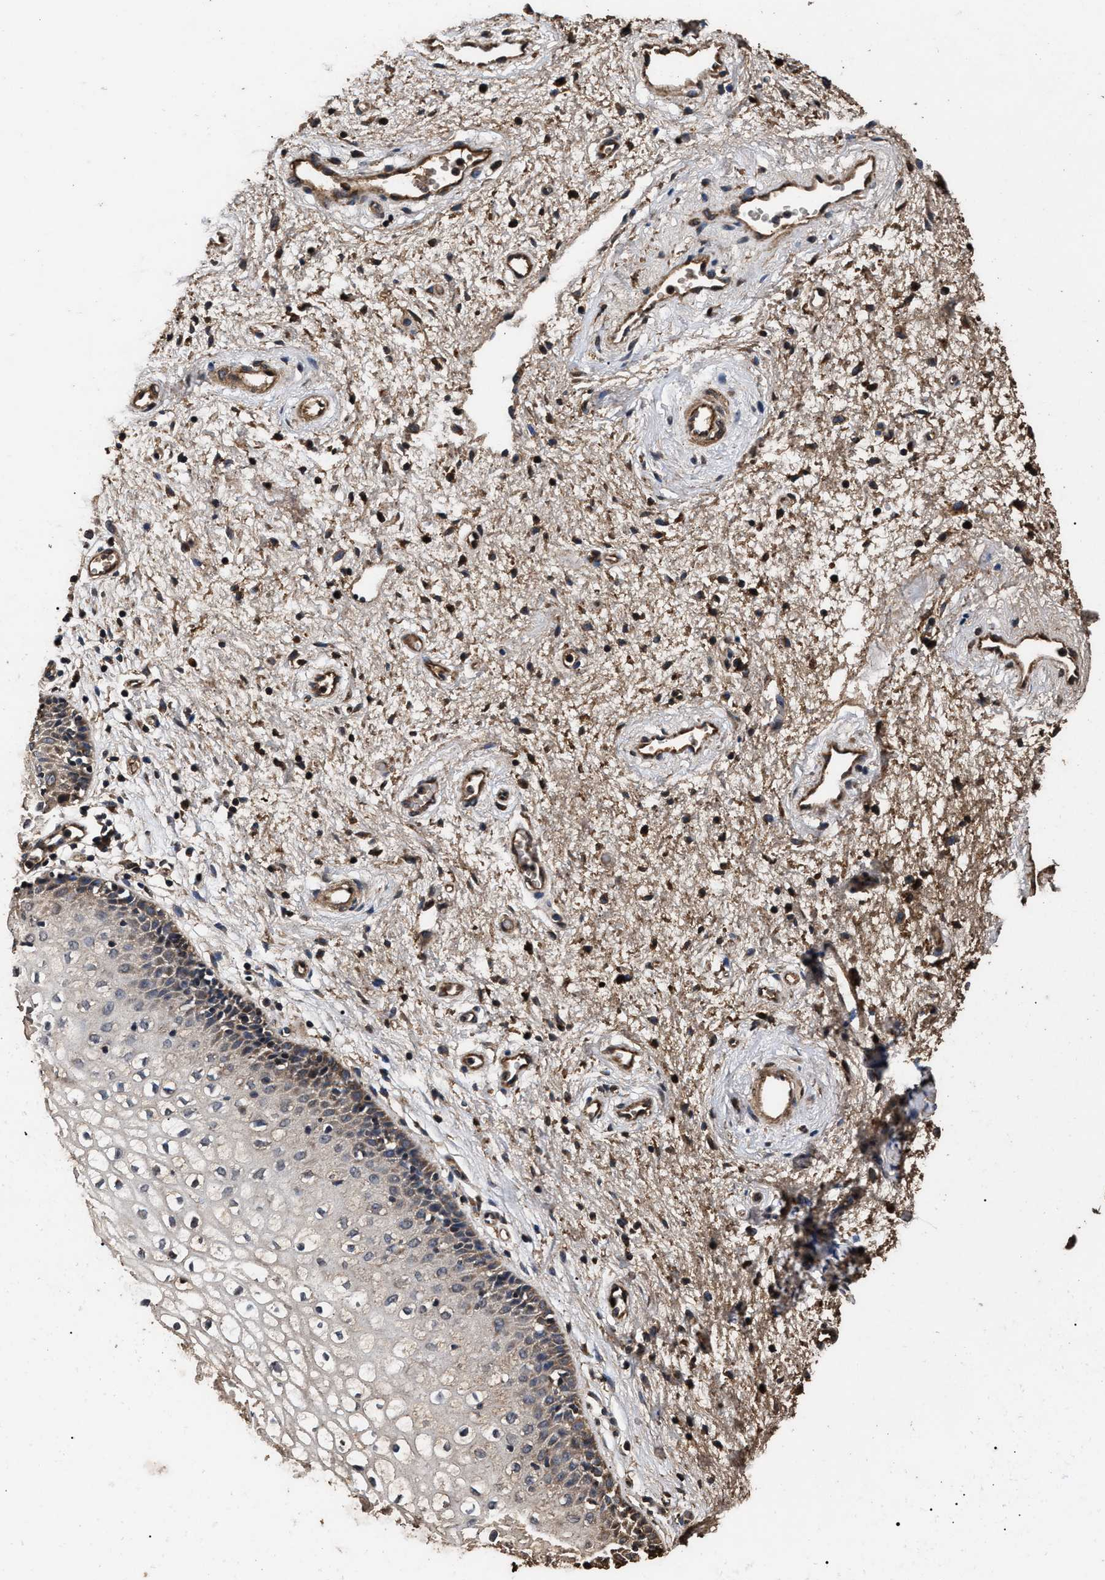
{"staining": {"intensity": "weak", "quantity": "<25%", "location": "cytoplasmic/membranous"}, "tissue": "vagina", "cell_type": "Squamous epithelial cells", "image_type": "normal", "snomed": [{"axis": "morphology", "description": "Normal tissue, NOS"}, {"axis": "topography", "description": "Vagina"}], "caption": "Immunohistochemistry (IHC) histopathology image of normal vagina: vagina stained with DAB demonstrates no significant protein expression in squamous epithelial cells.", "gene": "ENSG00000286112", "patient": {"sex": "female", "age": 34}}